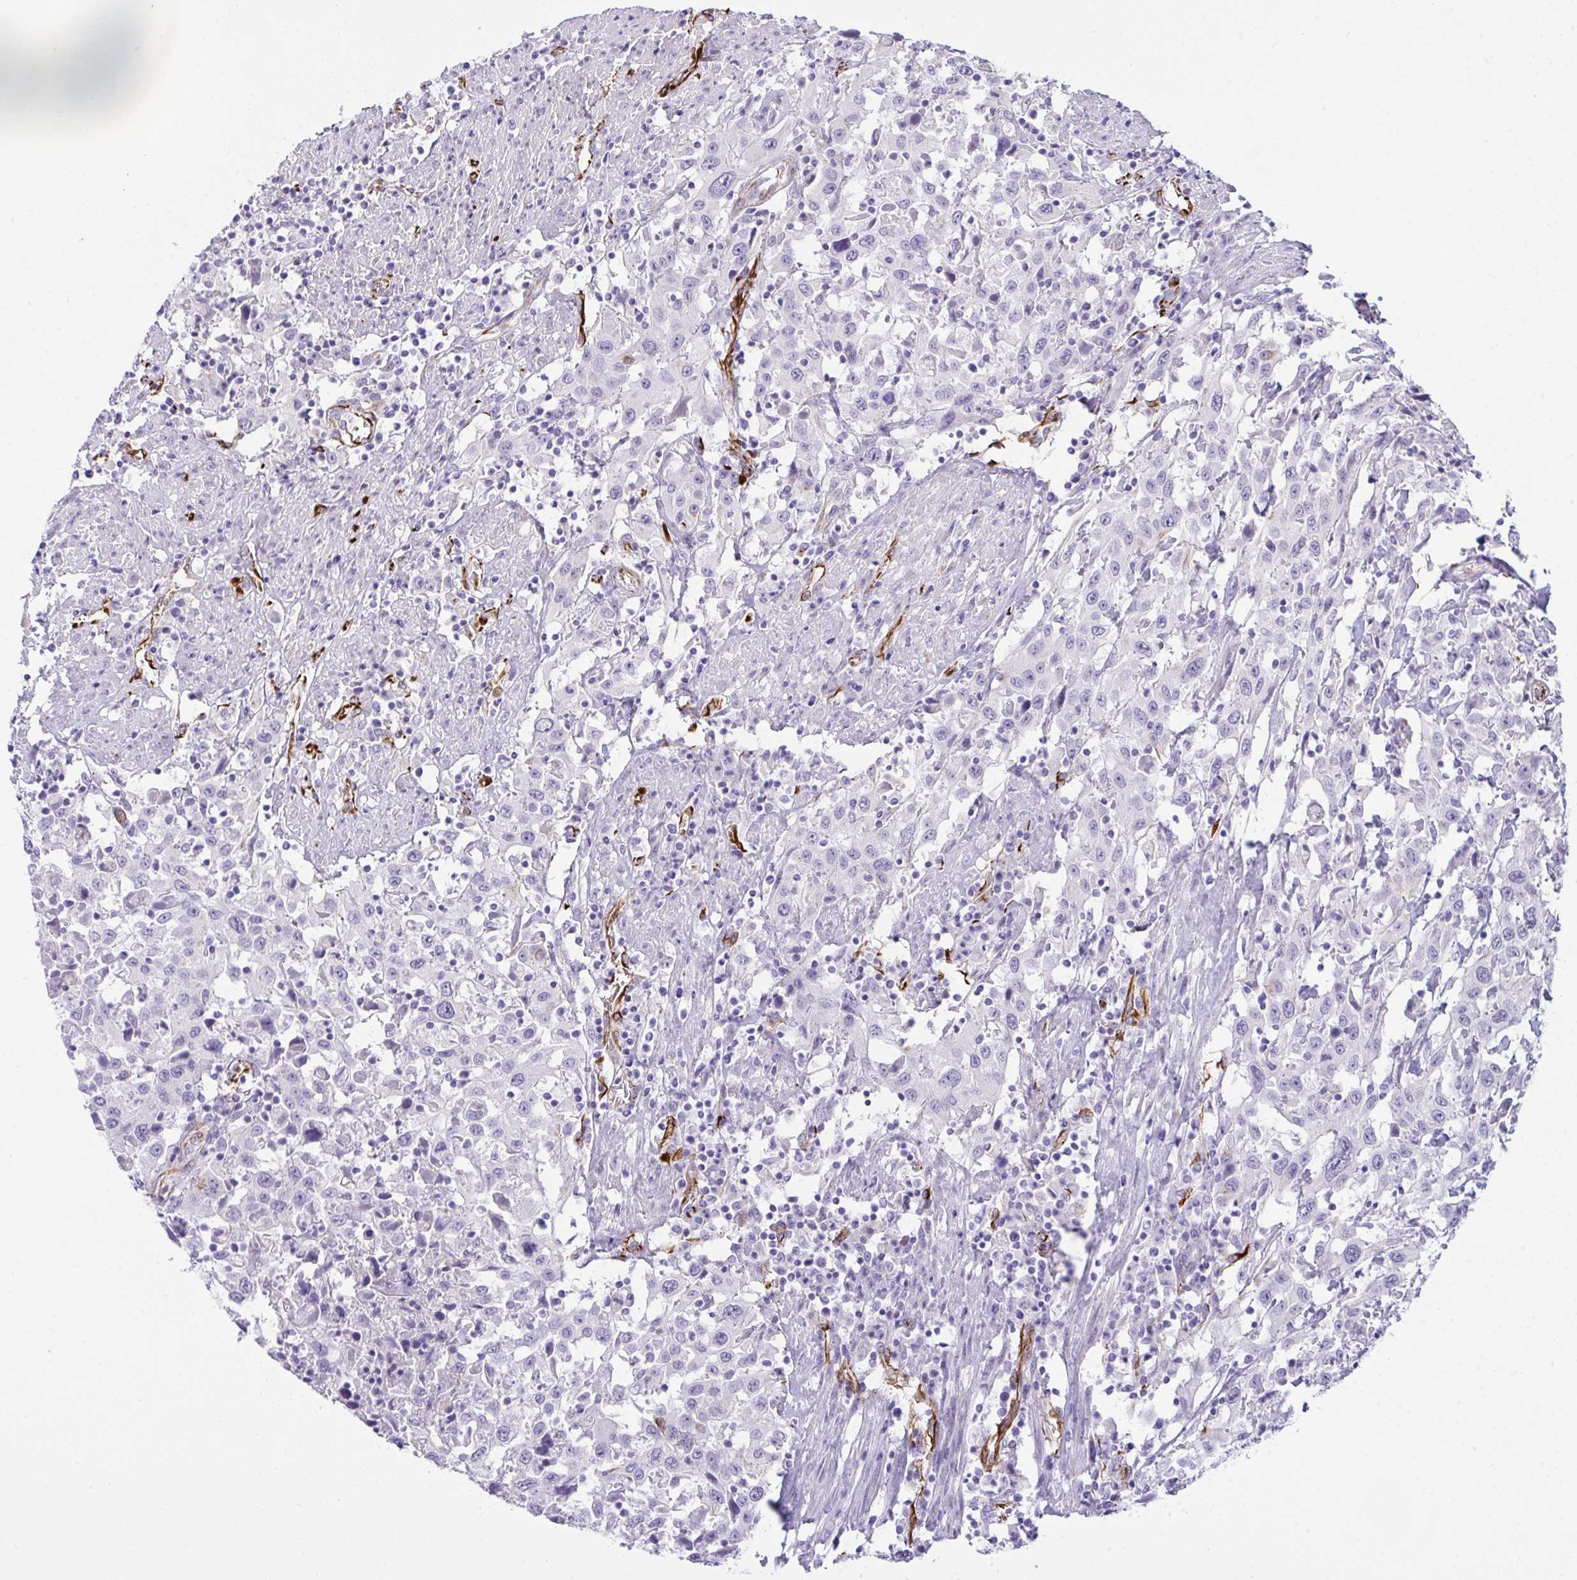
{"staining": {"intensity": "negative", "quantity": "none", "location": "none"}, "tissue": "urothelial cancer", "cell_type": "Tumor cells", "image_type": "cancer", "snomed": [{"axis": "morphology", "description": "Urothelial carcinoma, High grade"}, {"axis": "topography", "description": "Urinary bladder"}], "caption": "Photomicrograph shows no protein staining in tumor cells of high-grade urothelial carcinoma tissue. (IHC, brightfield microscopy, high magnification).", "gene": "SLC35B1", "patient": {"sex": "male", "age": 61}}